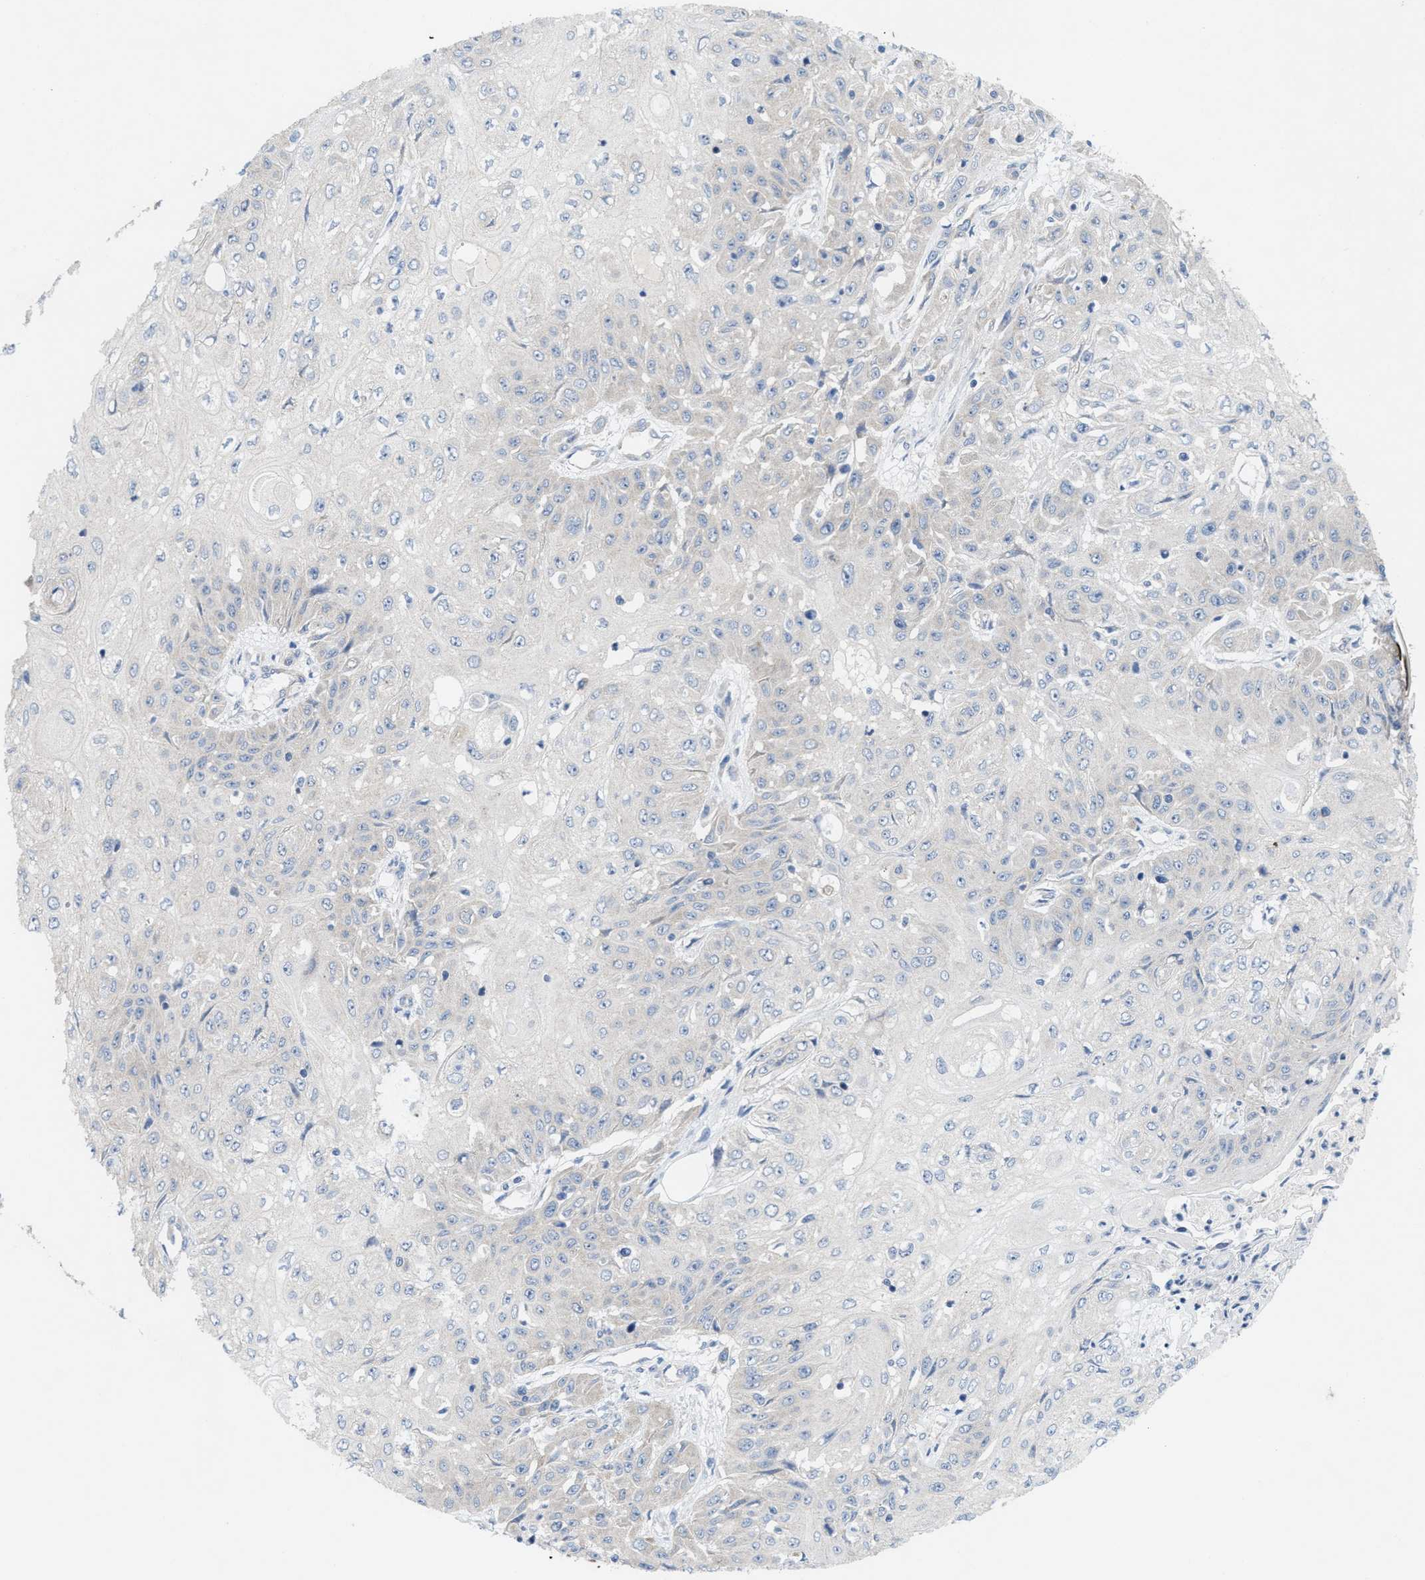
{"staining": {"intensity": "negative", "quantity": "none", "location": "none"}, "tissue": "skin cancer", "cell_type": "Tumor cells", "image_type": "cancer", "snomed": [{"axis": "morphology", "description": "Squamous cell carcinoma, NOS"}, {"axis": "morphology", "description": "Squamous cell carcinoma, metastatic, NOS"}, {"axis": "topography", "description": "Skin"}, {"axis": "topography", "description": "Lymph node"}], "caption": "The image displays no significant positivity in tumor cells of skin cancer (metastatic squamous cell carcinoma).", "gene": "UBAP2", "patient": {"sex": "male", "age": 75}}